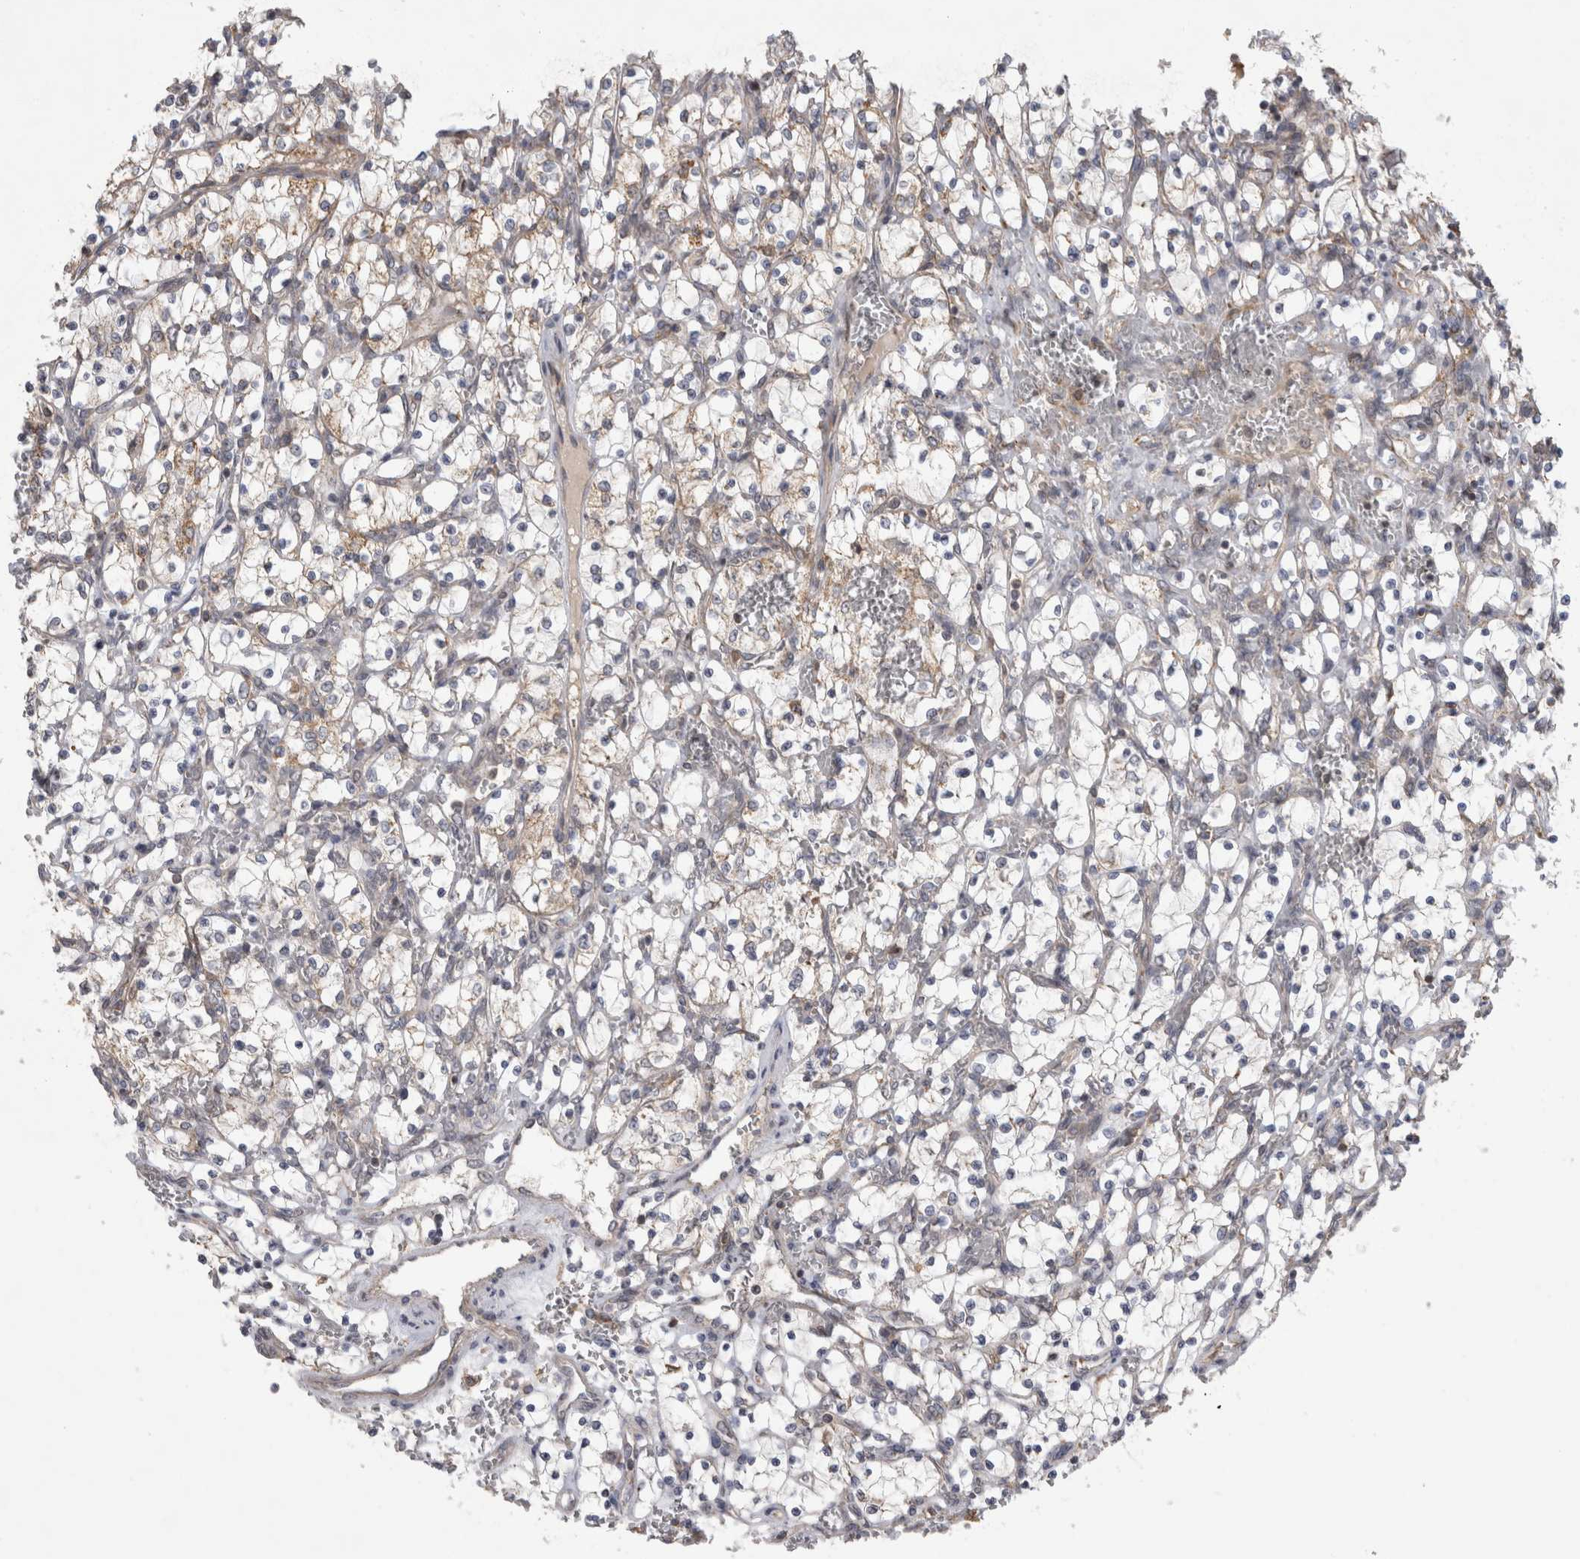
{"staining": {"intensity": "weak", "quantity": "25%-75%", "location": "cytoplasmic/membranous"}, "tissue": "renal cancer", "cell_type": "Tumor cells", "image_type": "cancer", "snomed": [{"axis": "morphology", "description": "Adenocarcinoma, NOS"}, {"axis": "topography", "description": "Kidney"}], "caption": "Immunohistochemistry photomicrograph of renal cancer stained for a protein (brown), which demonstrates low levels of weak cytoplasmic/membranous expression in about 25%-75% of tumor cells.", "gene": "KCNIP1", "patient": {"sex": "female", "age": 69}}